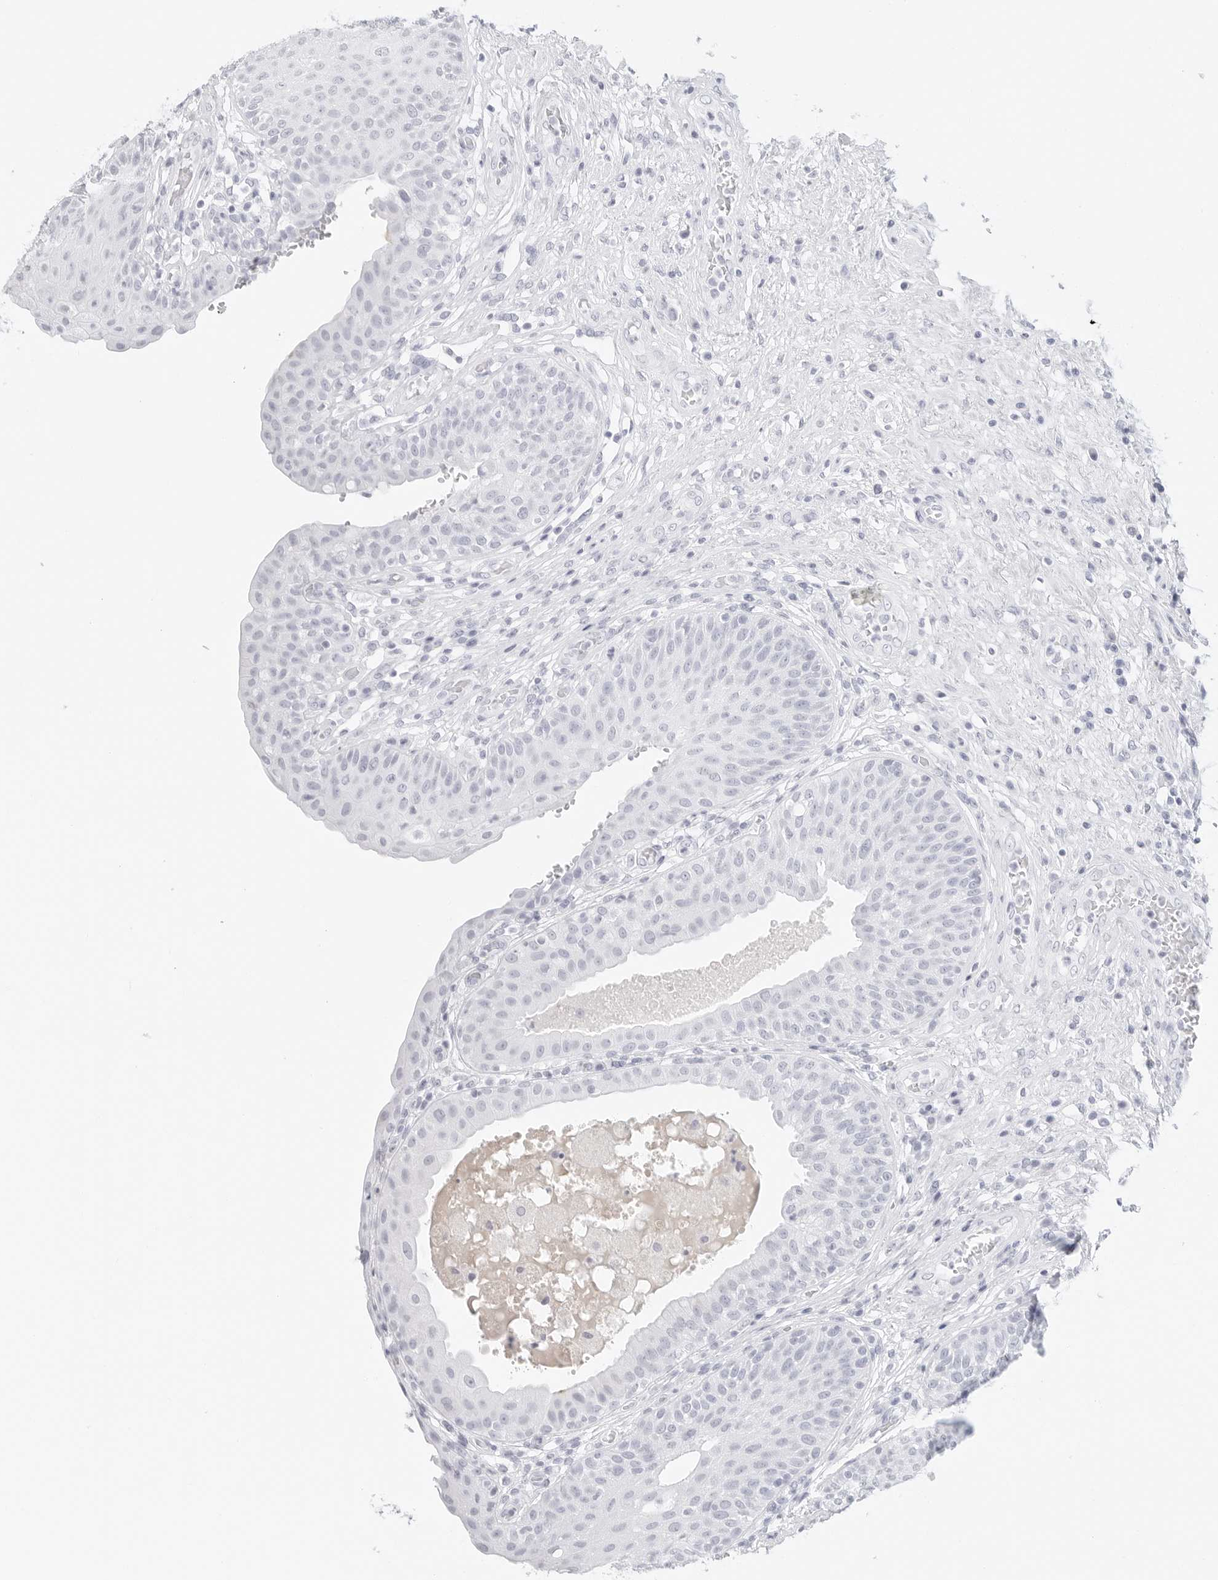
{"staining": {"intensity": "negative", "quantity": "none", "location": "none"}, "tissue": "urinary bladder", "cell_type": "Urothelial cells", "image_type": "normal", "snomed": [{"axis": "morphology", "description": "Normal tissue, NOS"}, {"axis": "topography", "description": "Urinary bladder"}], "caption": "DAB (3,3'-diaminobenzidine) immunohistochemical staining of normal urinary bladder displays no significant staining in urothelial cells.", "gene": "TFF2", "patient": {"sex": "female", "age": 62}}